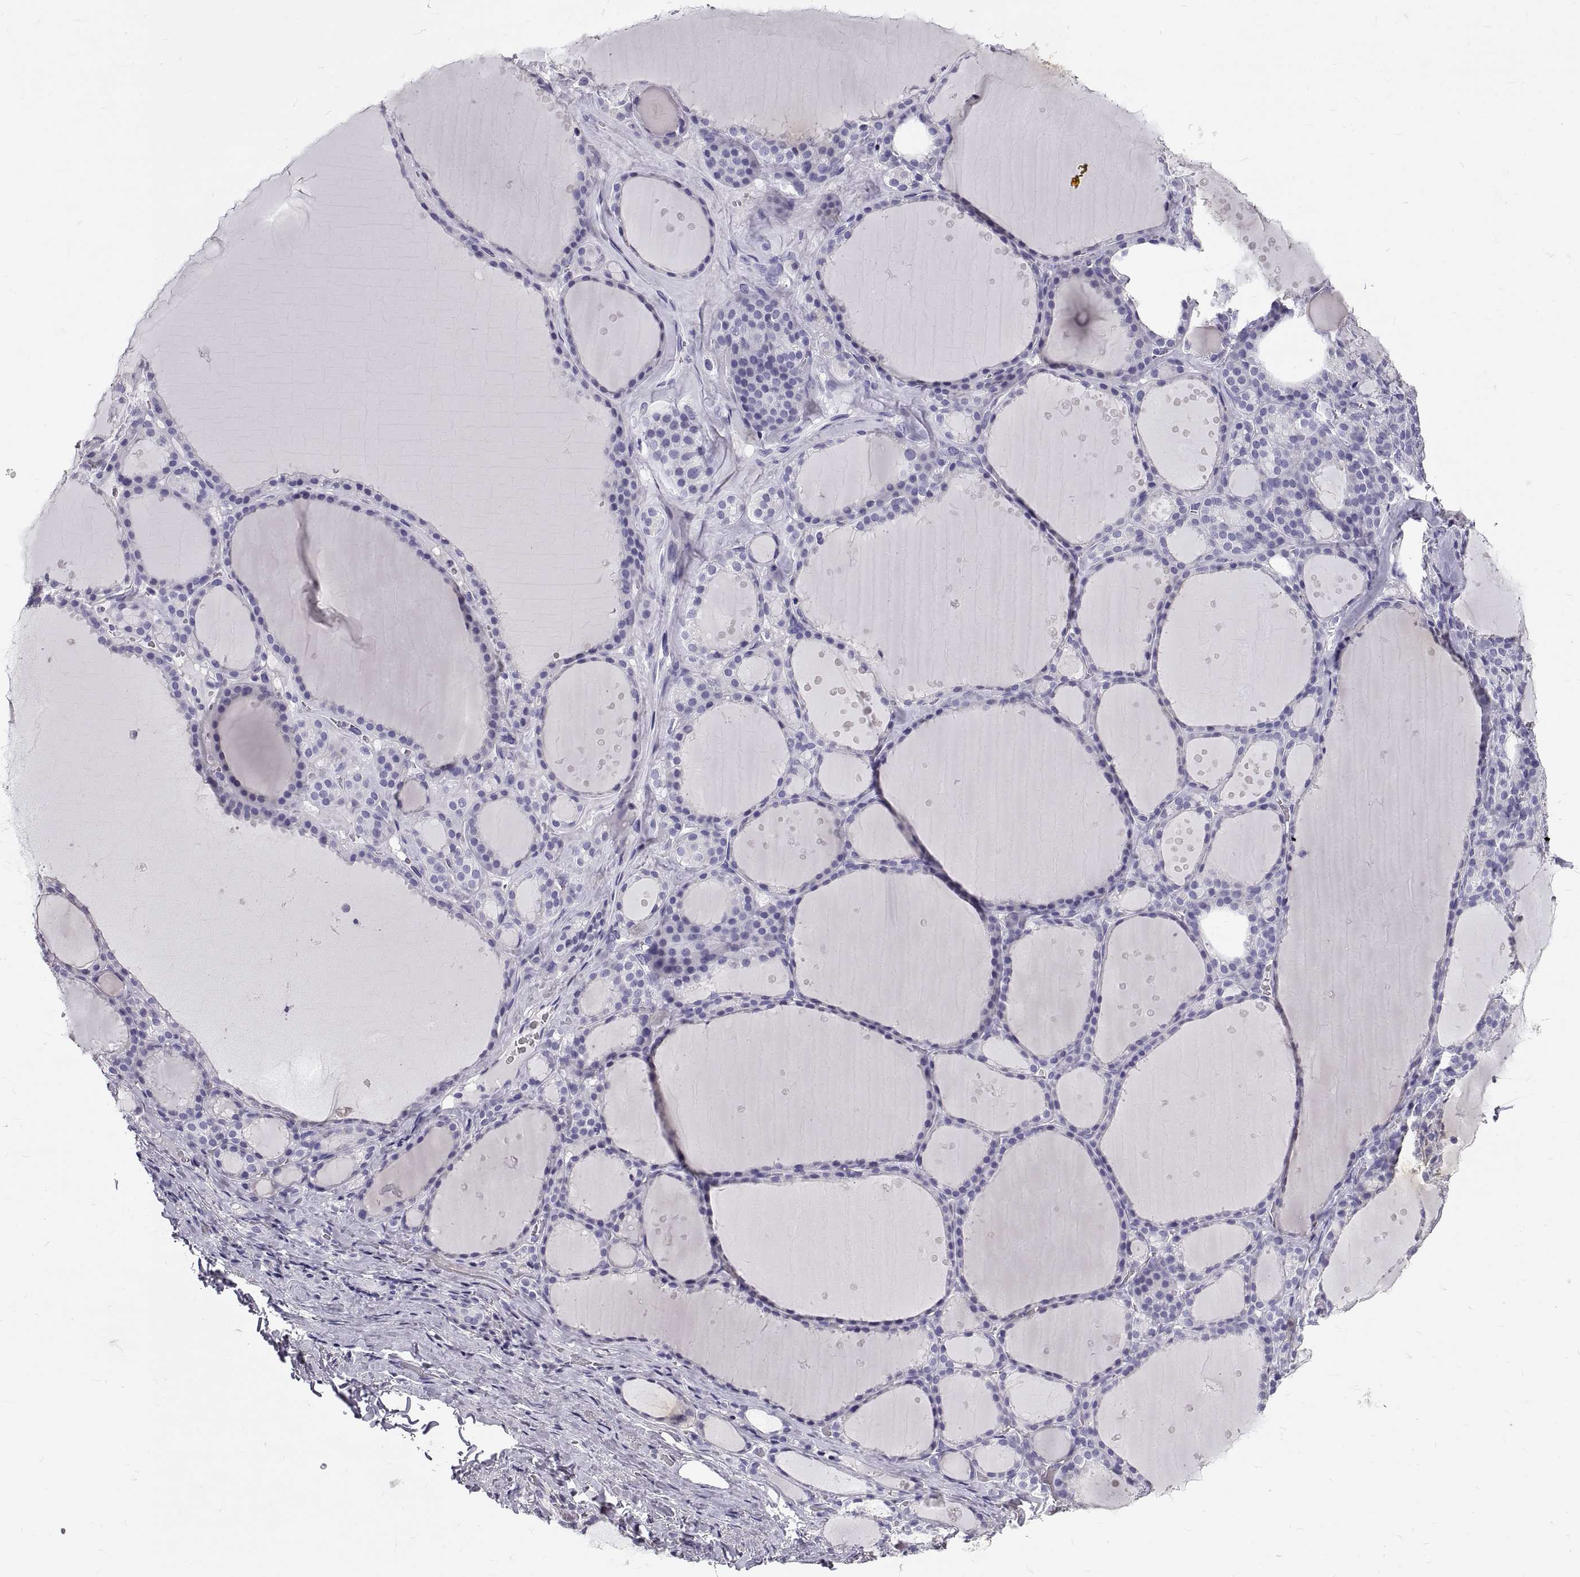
{"staining": {"intensity": "negative", "quantity": "none", "location": "none"}, "tissue": "thyroid gland", "cell_type": "Glandular cells", "image_type": "normal", "snomed": [{"axis": "morphology", "description": "Normal tissue, NOS"}, {"axis": "topography", "description": "Thyroid gland"}], "caption": "Immunohistochemistry of unremarkable human thyroid gland displays no expression in glandular cells. (DAB IHC, high magnification).", "gene": "GNG12", "patient": {"sex": "male", "age": 68}}